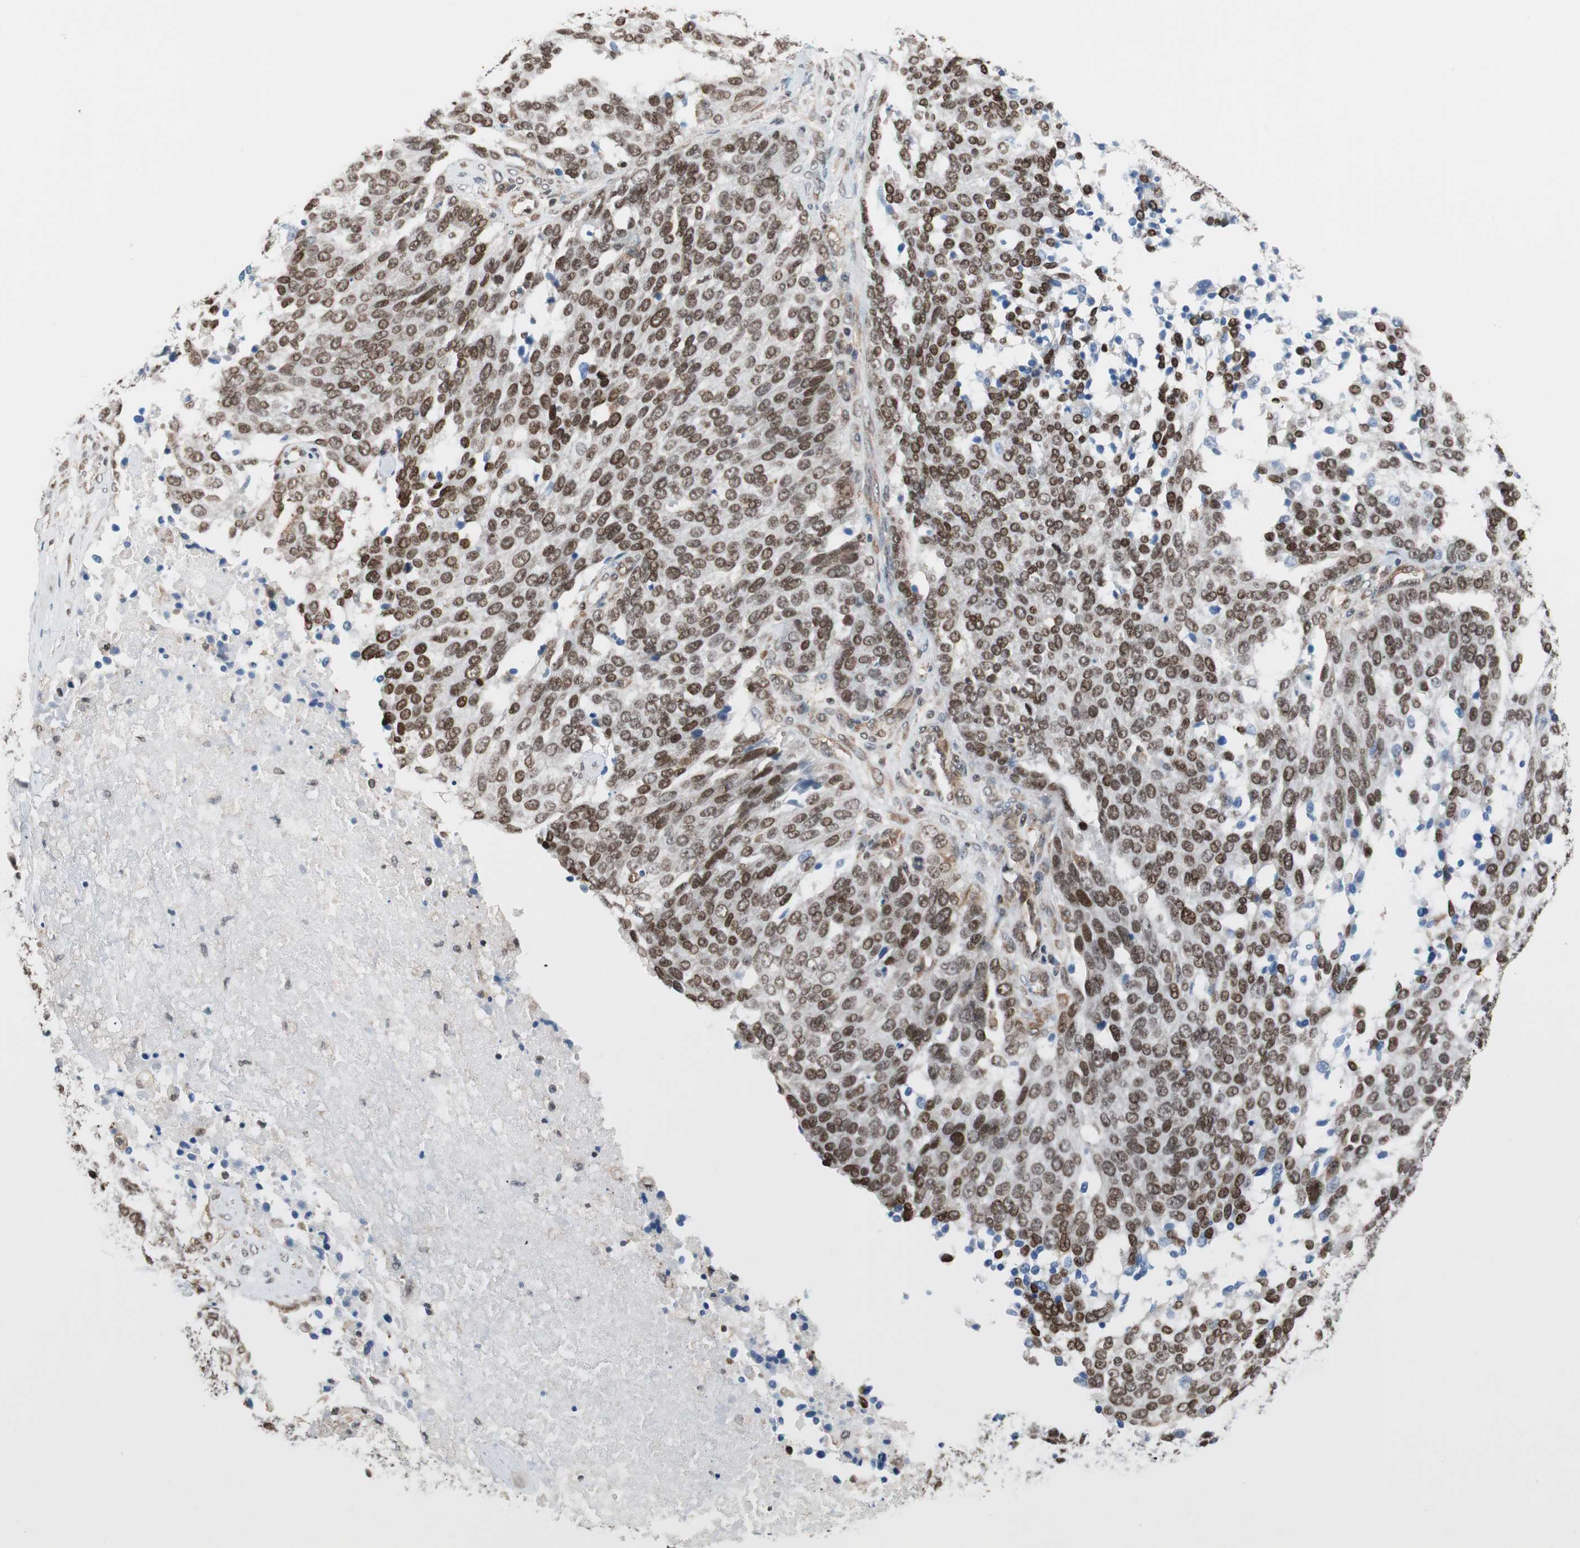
{"staining": {"intensity": "moderate", "quantity": ">75%", "location": "nuclear"}, "tissue": "ovarian cancer", "cell_type": "Tumor cells", "image_type": "cancer", "snomed": [{"axis": "morphology", "description": "Cystadenocarcinoma, serous, NOS"}, {"axis": "topography", "description": "Ovary"}], "caption": "Immunohistochemistry (IHC) image of neoplastic tissue: serous cystadenocarcinoma (ovarian) stained using immunohistochemistry (IHC) displays medium levels of moderate protein expression localized specifically in the nuclear of tumor cells, appearing as a nuclear brown color.", "gene": "ZNF512B", "patient": {"sex": "female", "age": 44}}